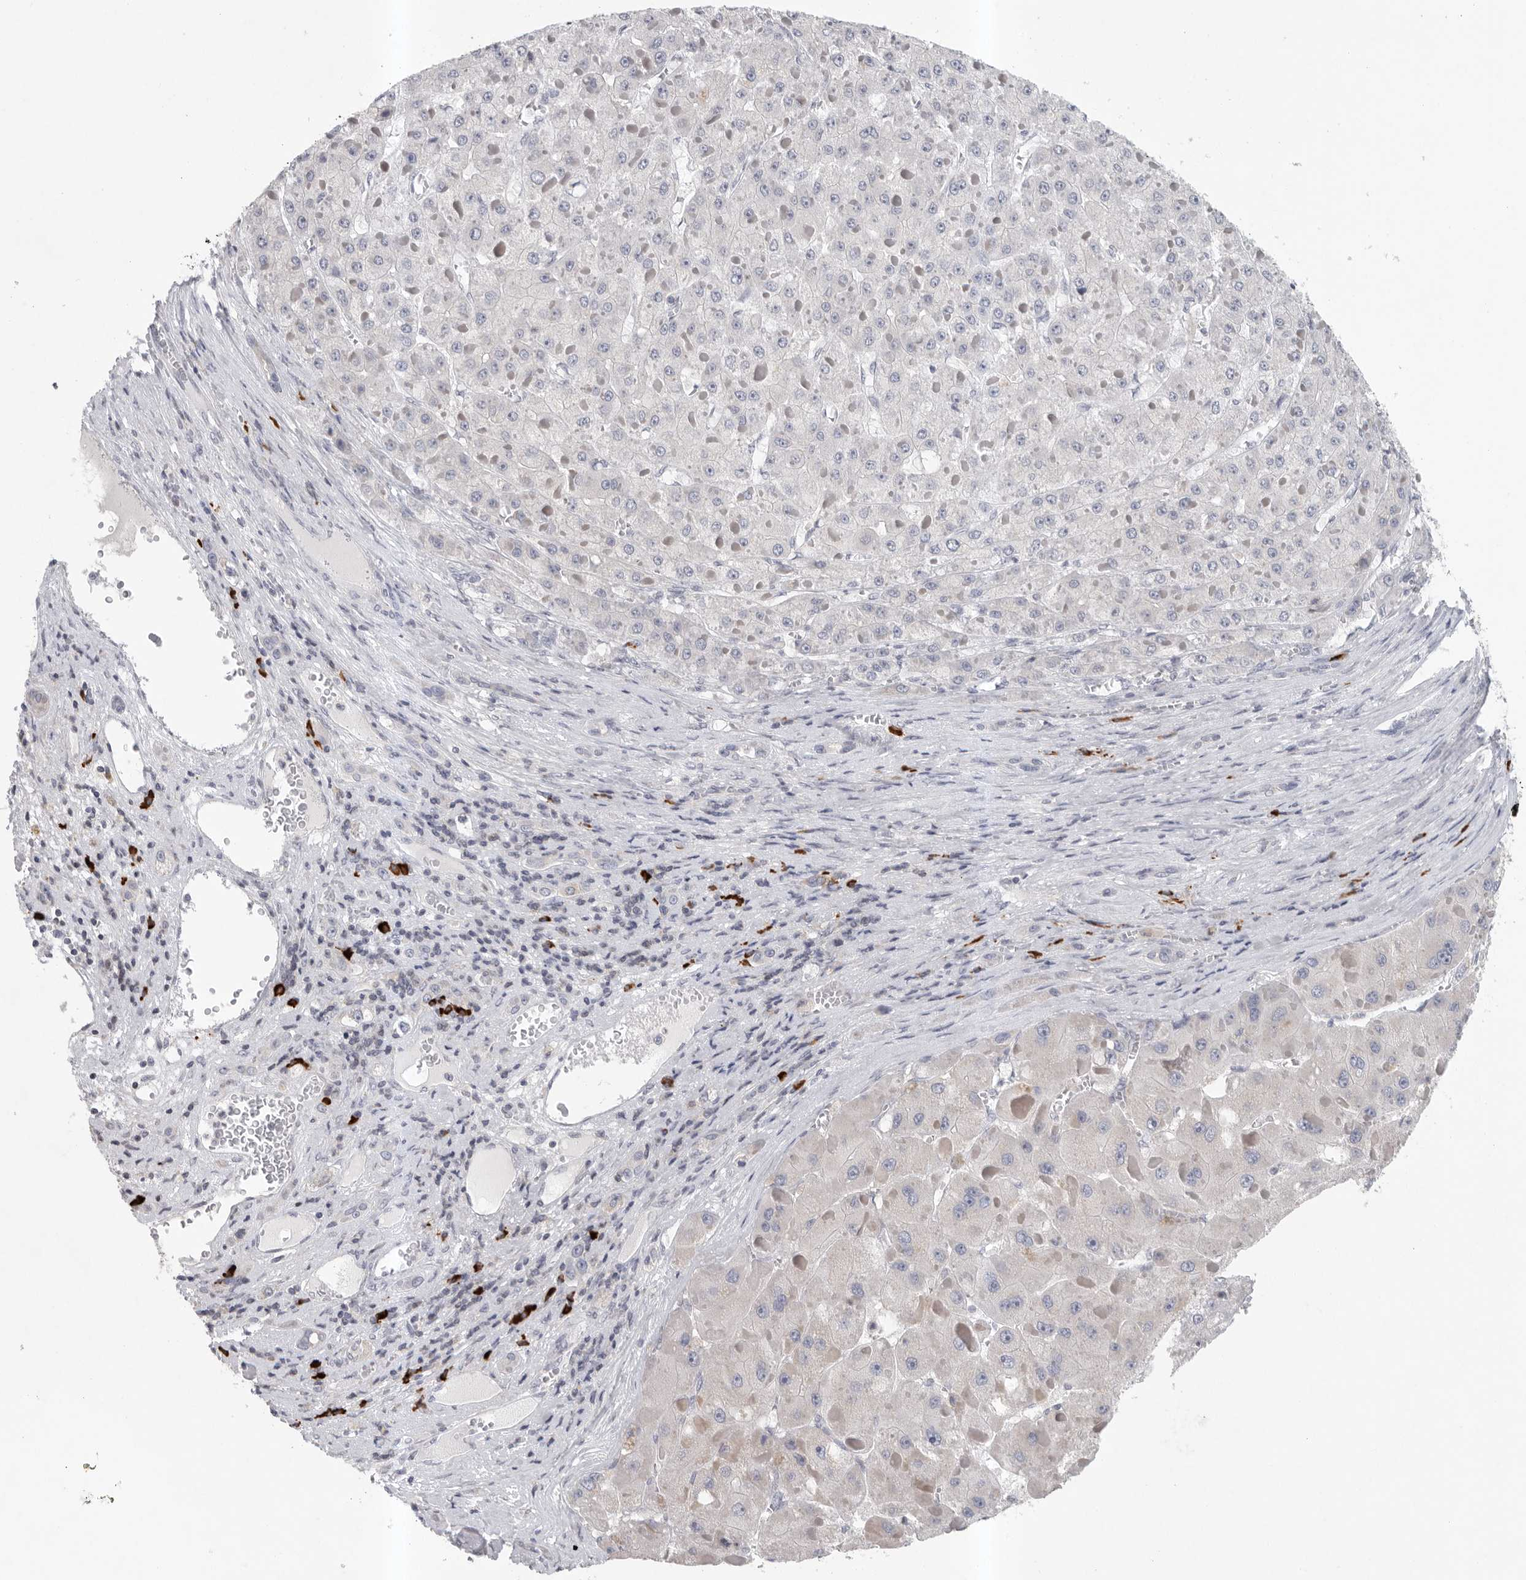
{"staining": {"intensity": "negative", "quantity": "none", "location": "none"}, "tissue": "liver cancer", "cell_type": "Tumor cells", "image_type": "cancer", "snomed": [{"axis": "morphology", "description": "Carcinoma, Hepatocellular, NOS"}, {"axis": "topography", "description": "Liver"}], "caption": "DAB (3,3'-diaminobenzidine) immunohistochemical staining of hepatocellular carcinoma (liver) demonstrates no significant staining in tumor cells.", "gene": "TMEM69", "patient": {"sex": "female", "age": 73}}